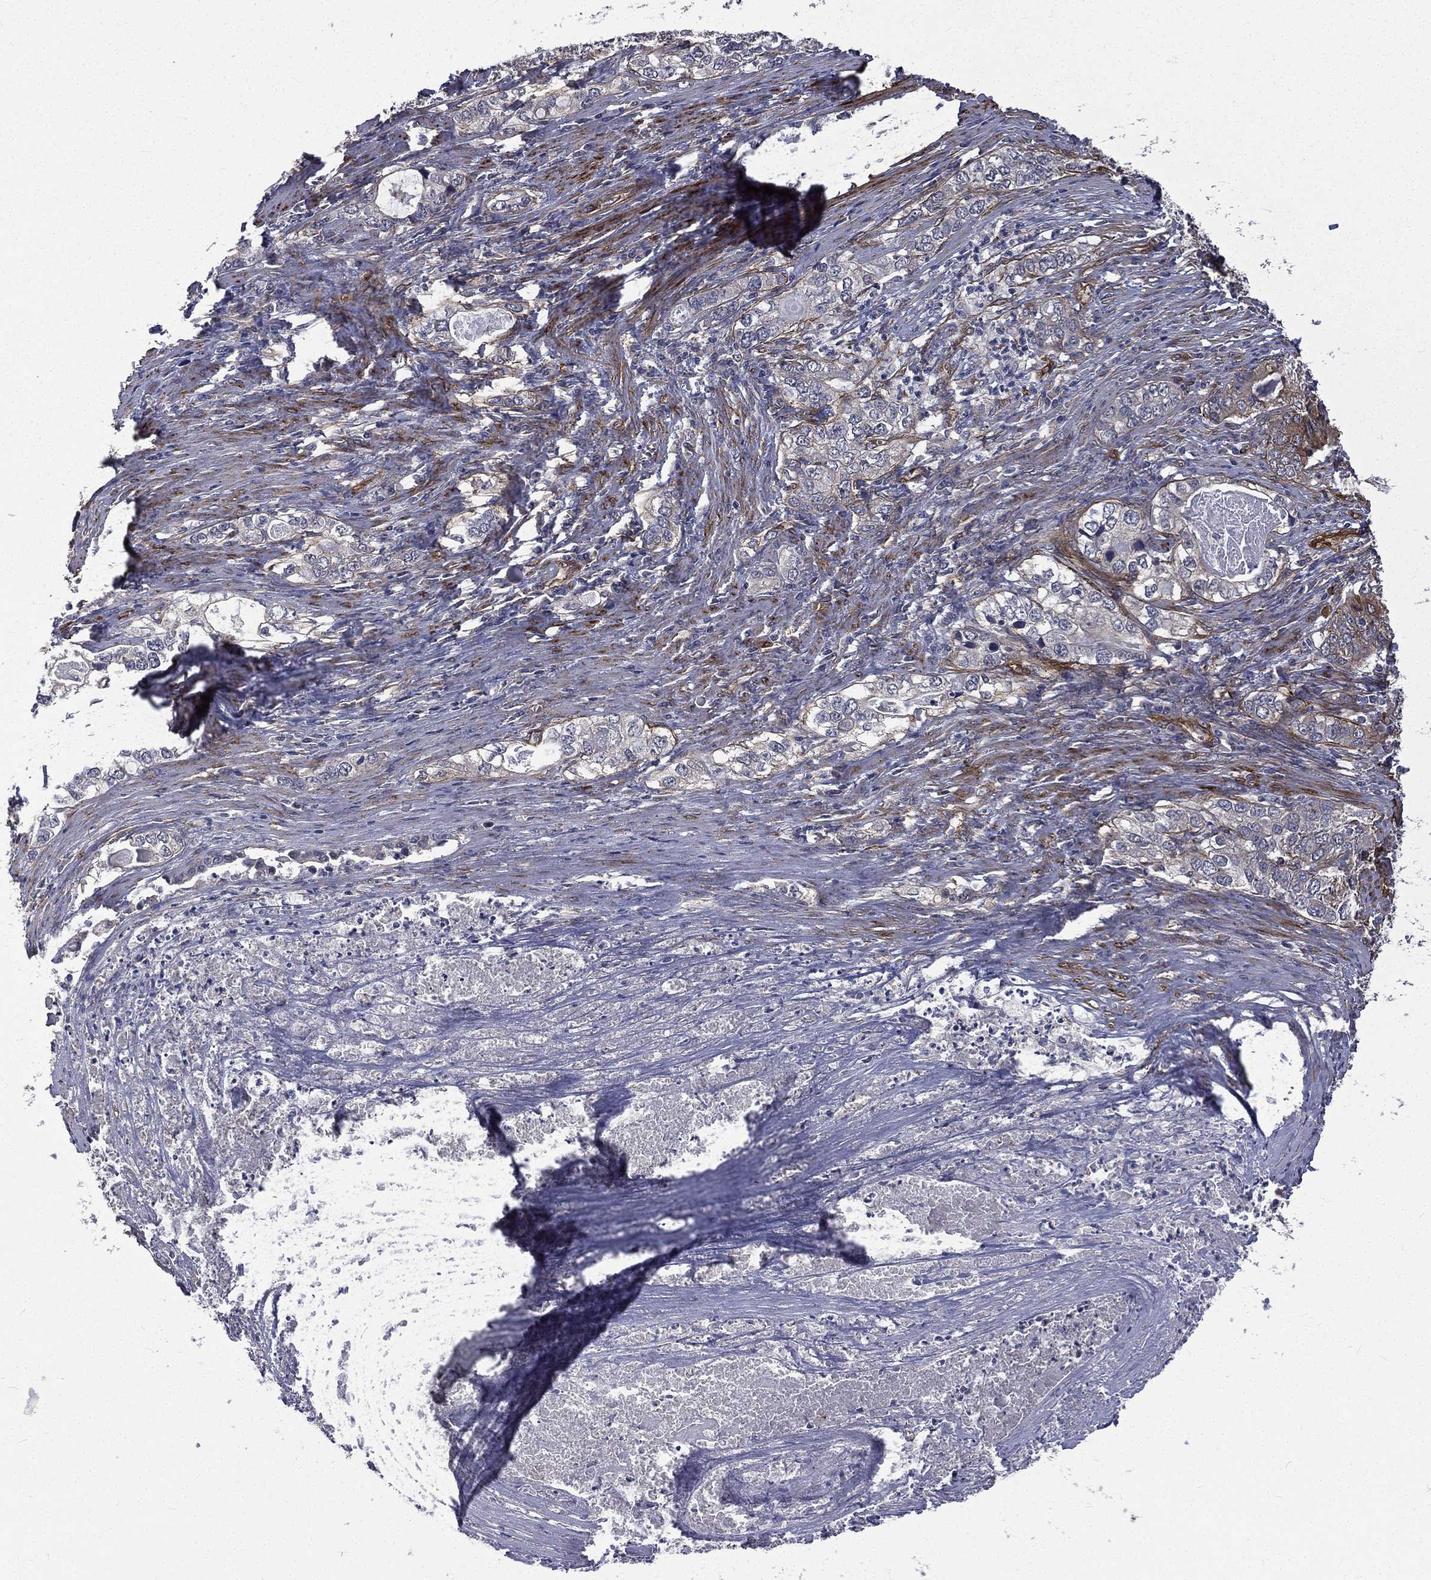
{"staining": {"intensity": "negative", "quantity": "none", "location": "none"}, "tissue": "stomach cancer", "cell_type": "Tumor cells", "image_type": "cancer", "snomed": [{"axis": "morphology", "description": "Adenocarcinoma, NOS"}, {"axis": "topography", "description": "Stomach, lower"}], "caption": "Protein analysis of stomach cancer (adenocarcinoma) reveals no significant staining in tumor cells.", "gene": "PPFIBP1", "patient": {"sex": "female", "age": 72}}